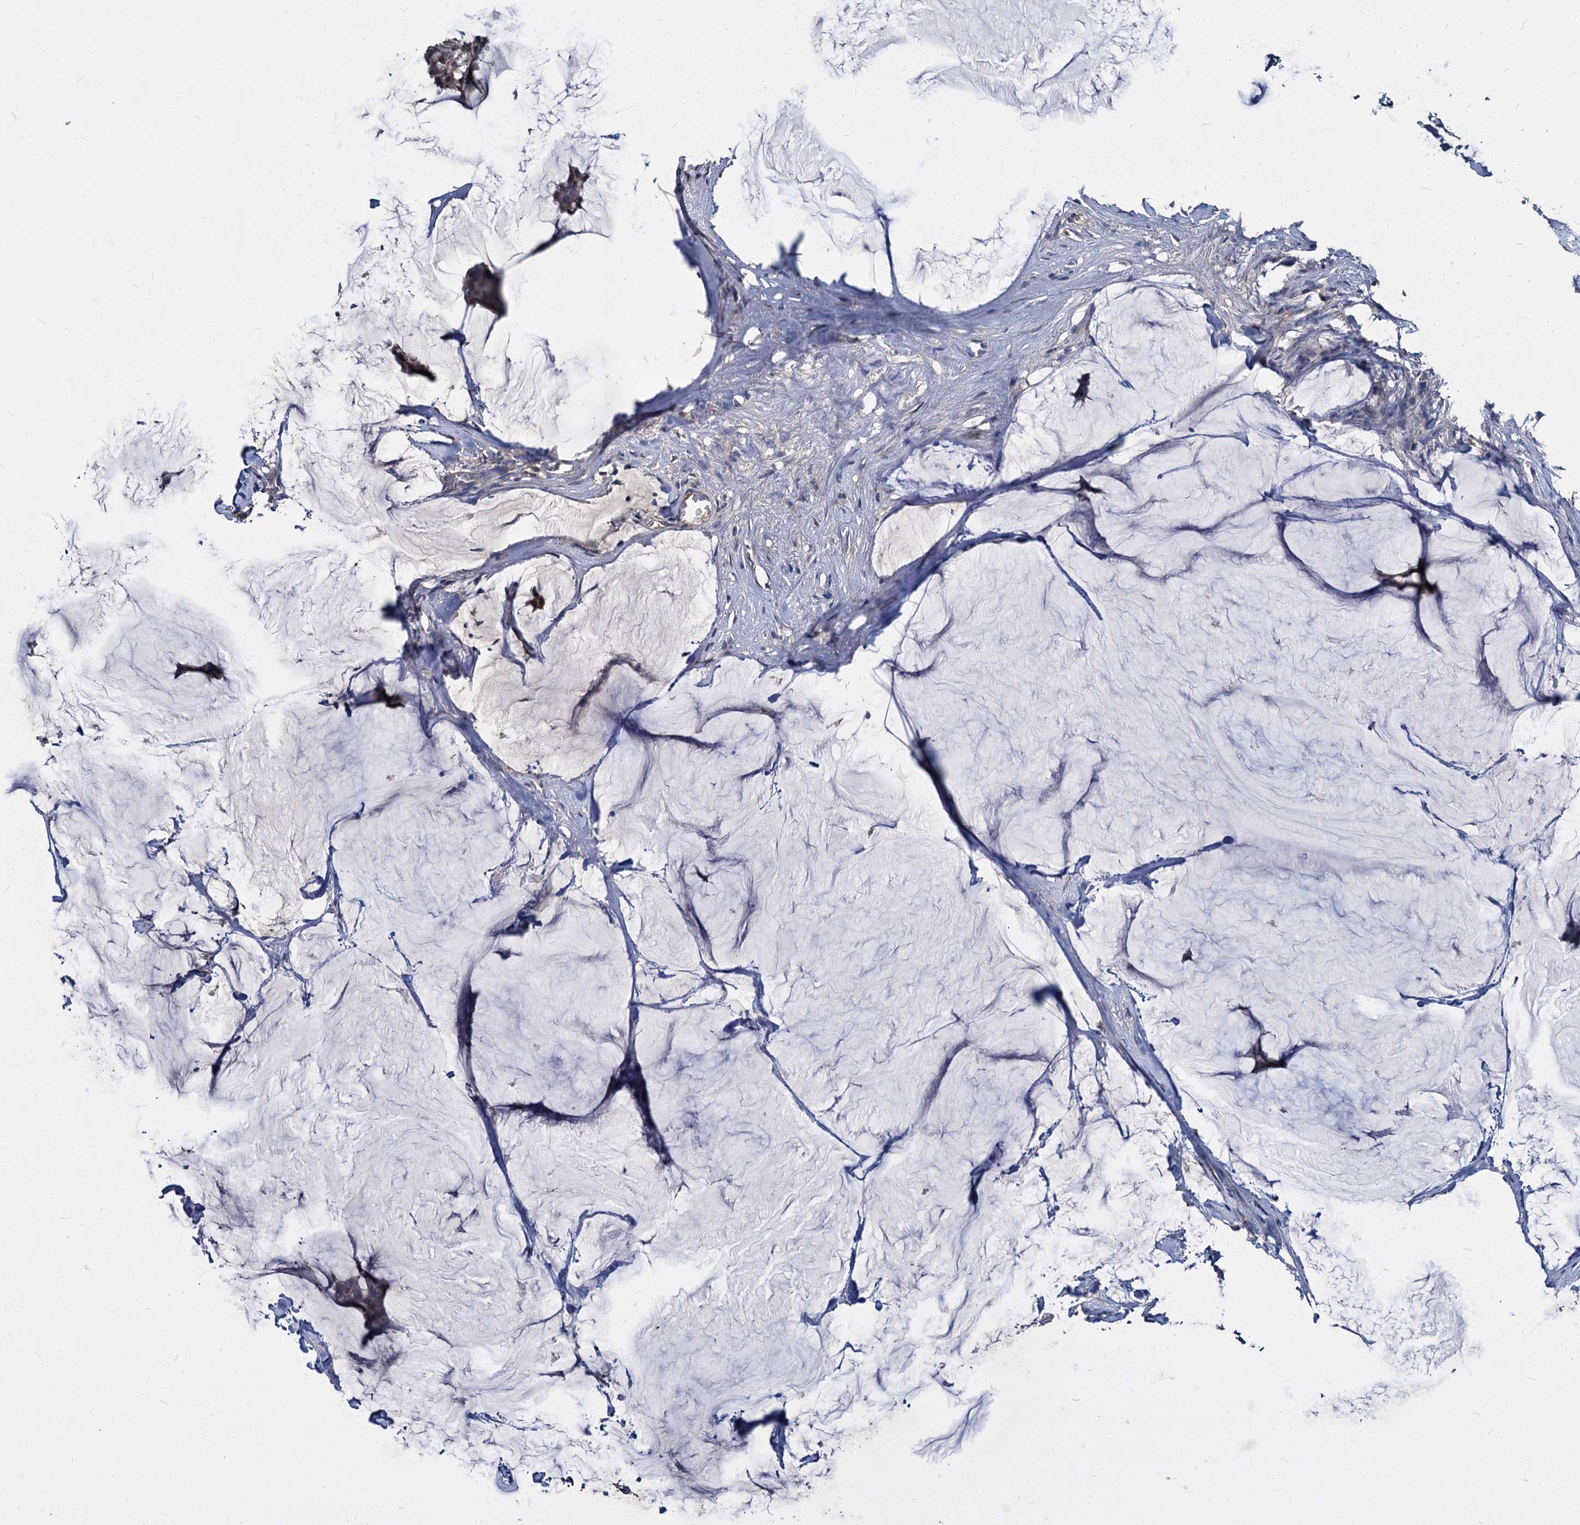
{"staining": {"intensity": "weak", "quantity": "25%-75%", "location": "cytoplasmic/membranous"}, "tissue": "breast cancer", "cell_type": "Tumor cells", "image_type": "cancer", "snomed": [{"axis": "morphology", "description": "Duct carcinoma"}, {"axis": "topography", "description": "Breast"}], "caption": "Immunohistochemistry (IHC) histopathology image of neoplastic tissue: breast cancer stained using IHC shows low levels of weak protein expression localized specifically in the cytoplasmic/membranous of tumor cells, appearing as a cytoplasmic/membranous brown color.", "gene": "CCDC184", "patient": {"sex": "female", "age": 93}}